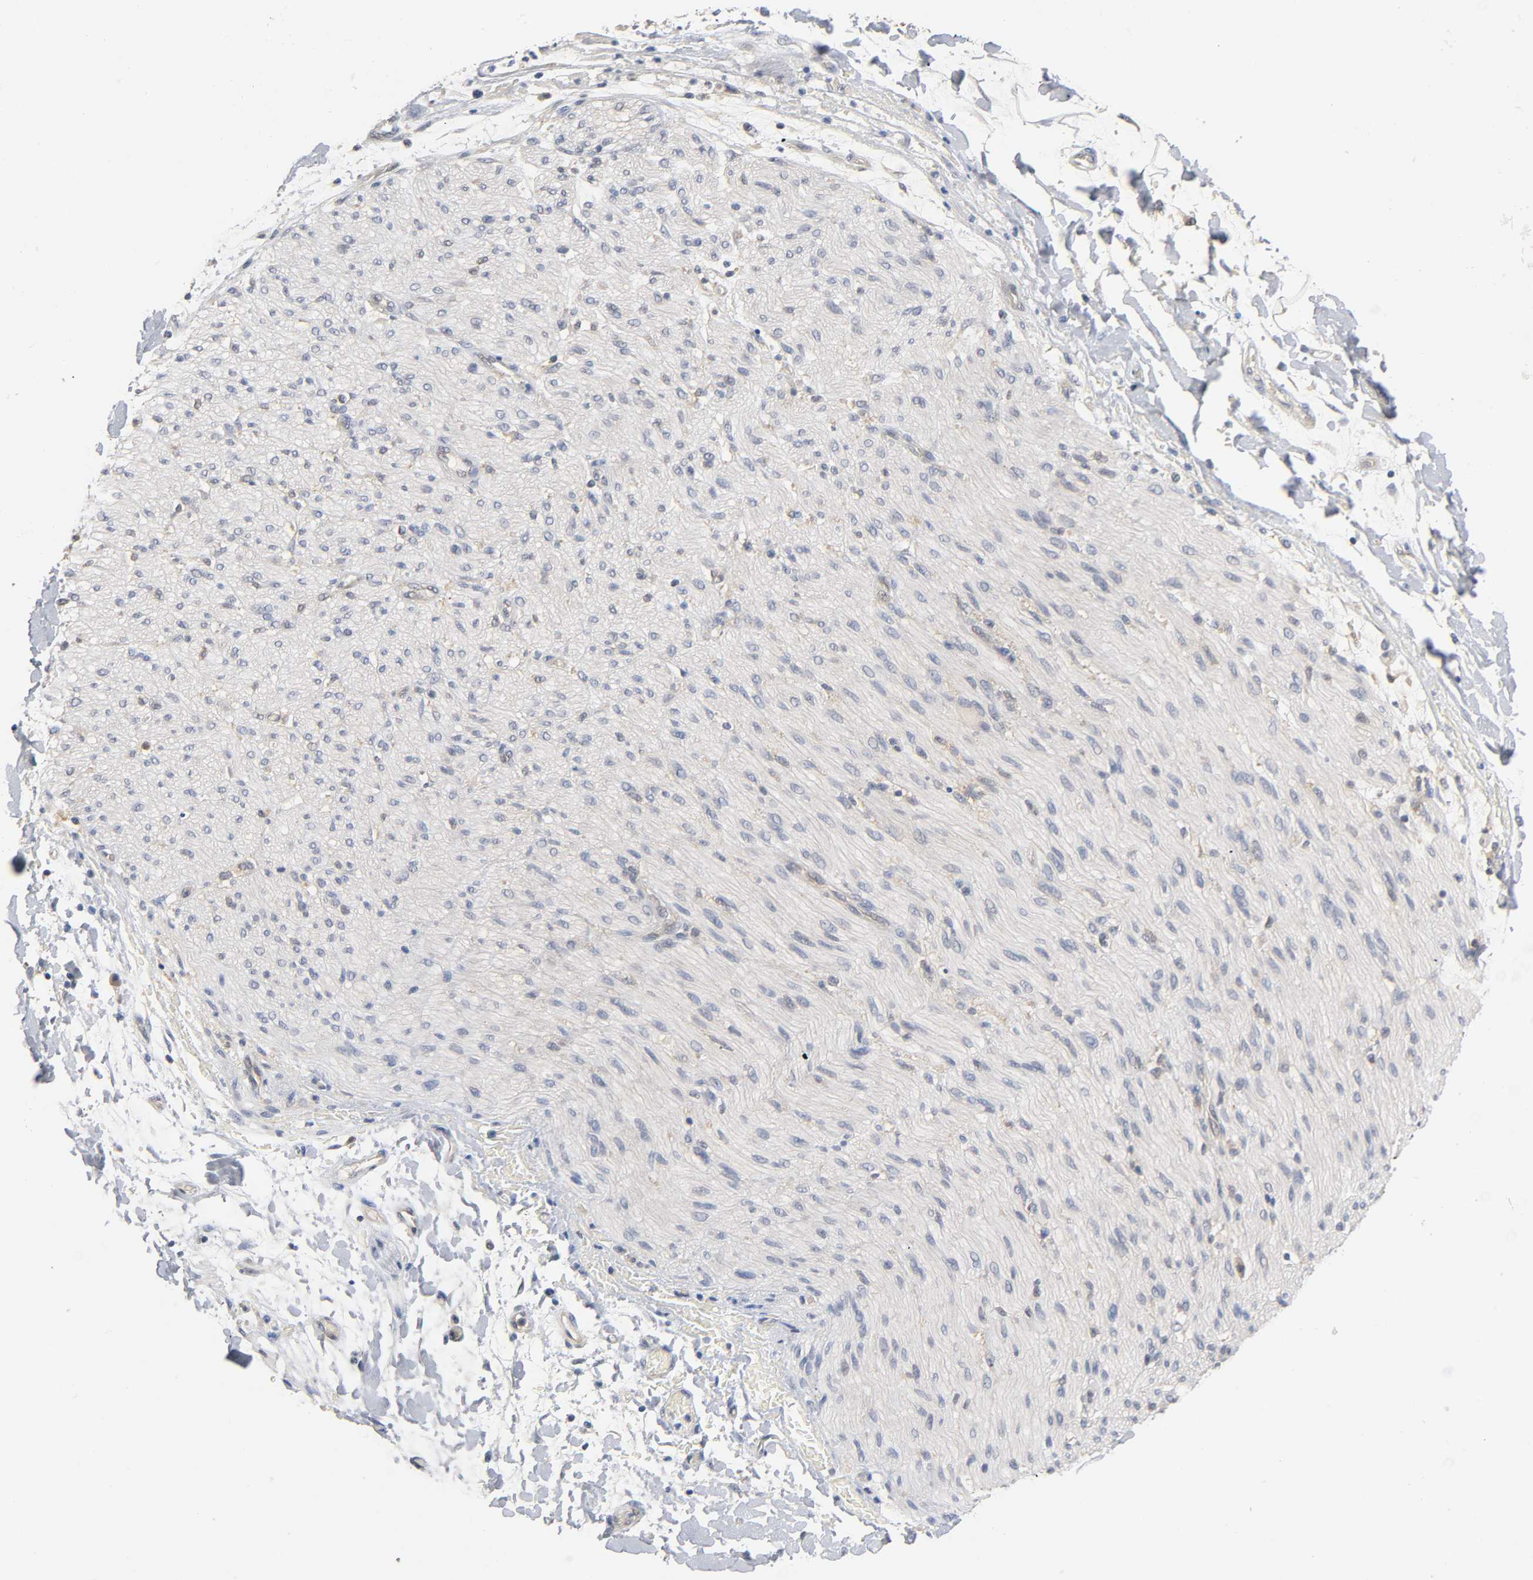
{"staining": {"intensity": "weak", "quantity": ">75%", "location": "cytoplasmic/membranous"}, "tissue": "soft tissue", "cell_type": "Chondrocytes", "image_type": "normal", "snomed": [{"axis": "morphology", "description": "Normal tissue, NOS"}, {"axis": "morphology", "description": "Cholangiocarcinoma"}, {"axis": "topography", "description": "Liver"}, {"axis": "topography", "description": "Peripheral nerve tissue"}], "caption": "Weak cytoplasmic/membranous protein expression is appreciated in approximately >75% of chondrocytes in soft tissue.", "gene": "FYN", "patient": {"sex": "male", "age": 50}}